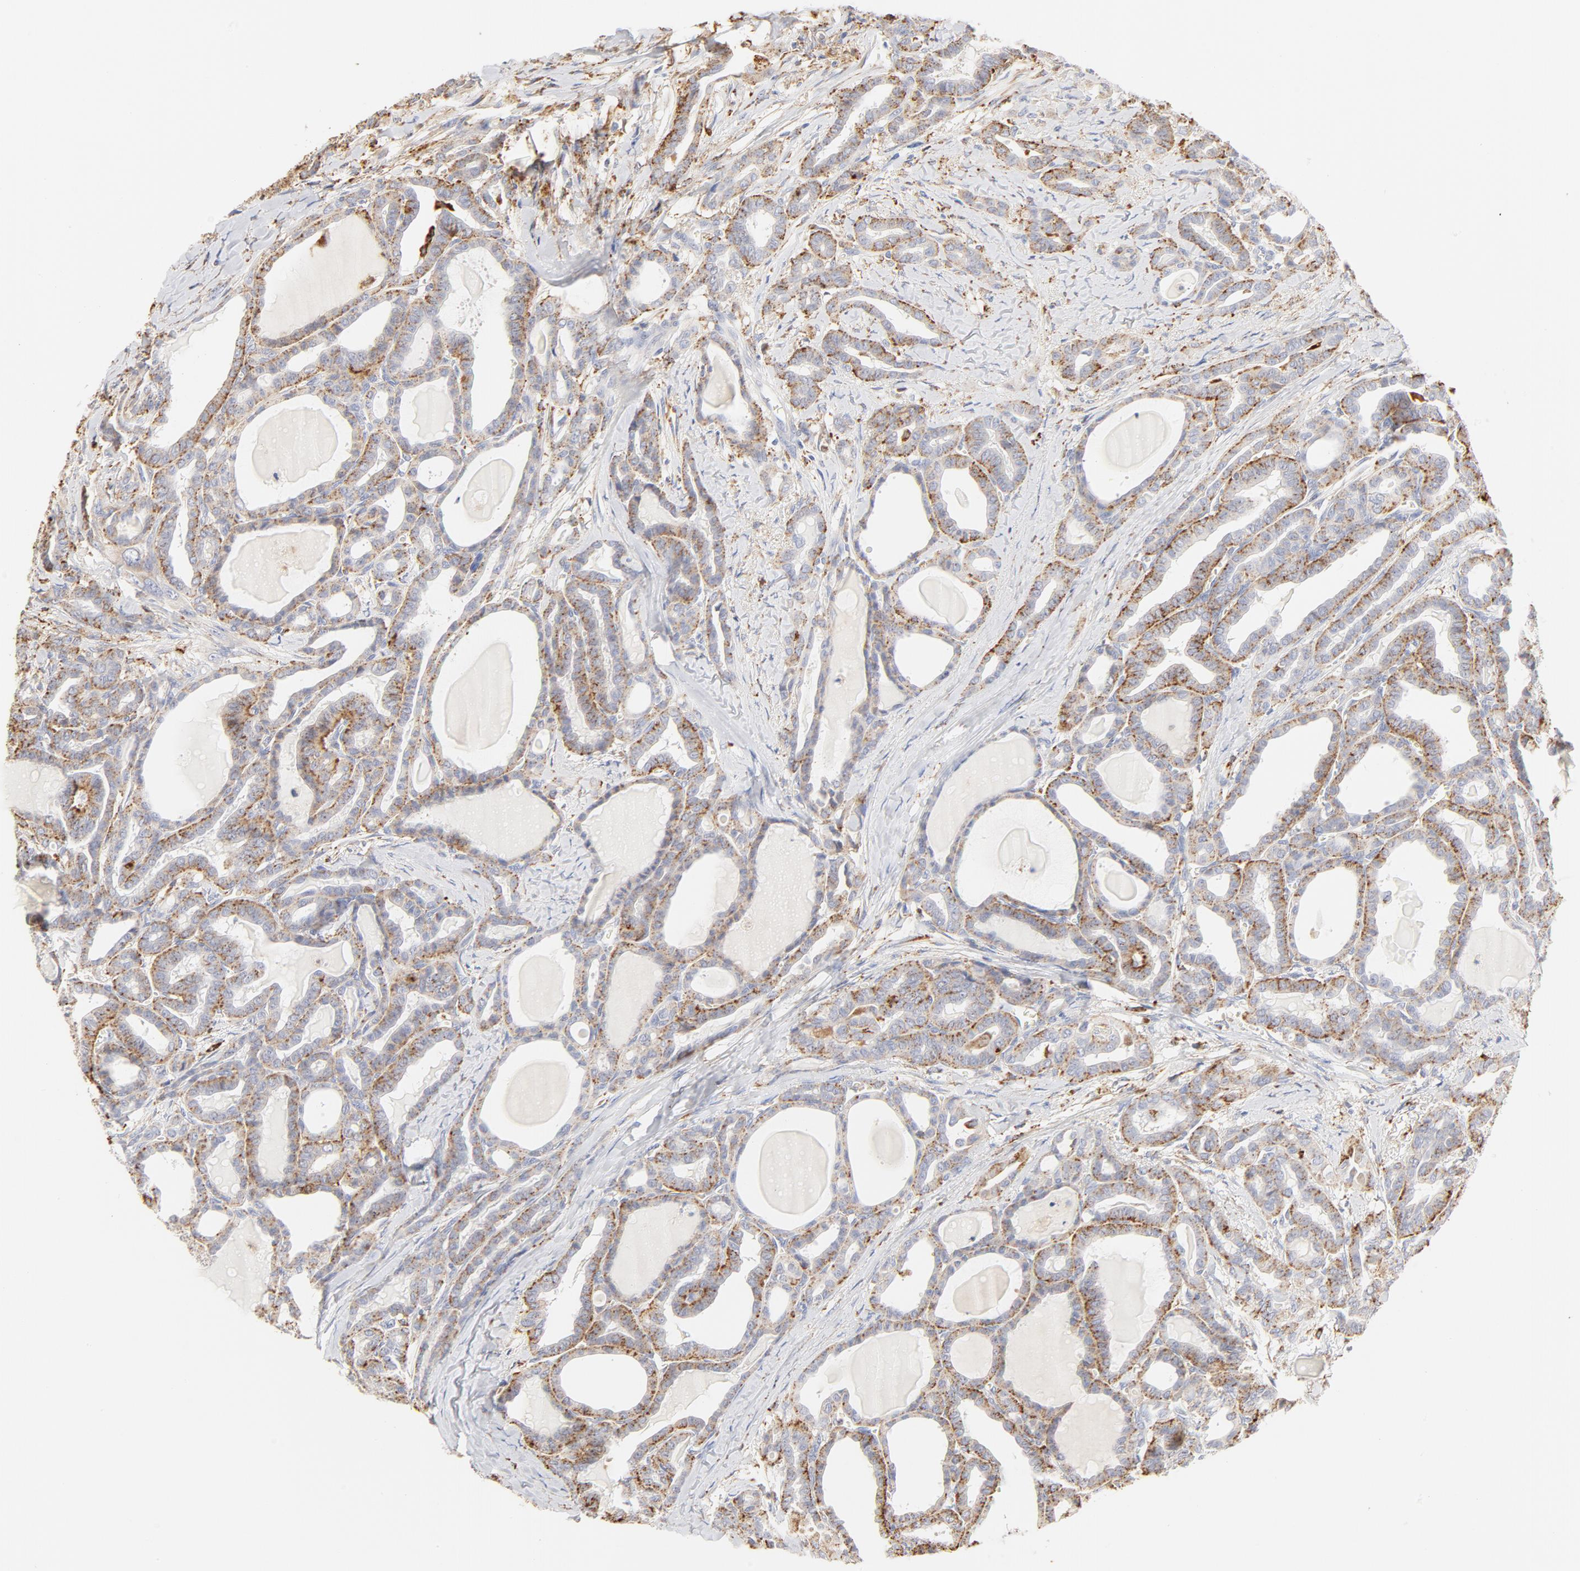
{"staining": {"intensity": "moderate", "quantity": "25%-75%", "location": "cytoplasmic/membranous"}, "tissue": "thyroid cancer", "cell_type": "Tumor cells", "image_type": "cancer", "snomed": [{"axis": "morphology", "description": "Carcinoma, NOS"}, {"axis": "topography", "description": "Thyroid gland"}], "caption": "A photomicrograph showing moderate cytoplasmic/membranous expression in about 25%-75% of tumor cells in thyroid carcinoma, as visualized by brown immunohistochemical staining.", "gene": "CTSH", "patient": {"sex": "female", "age": 91}}